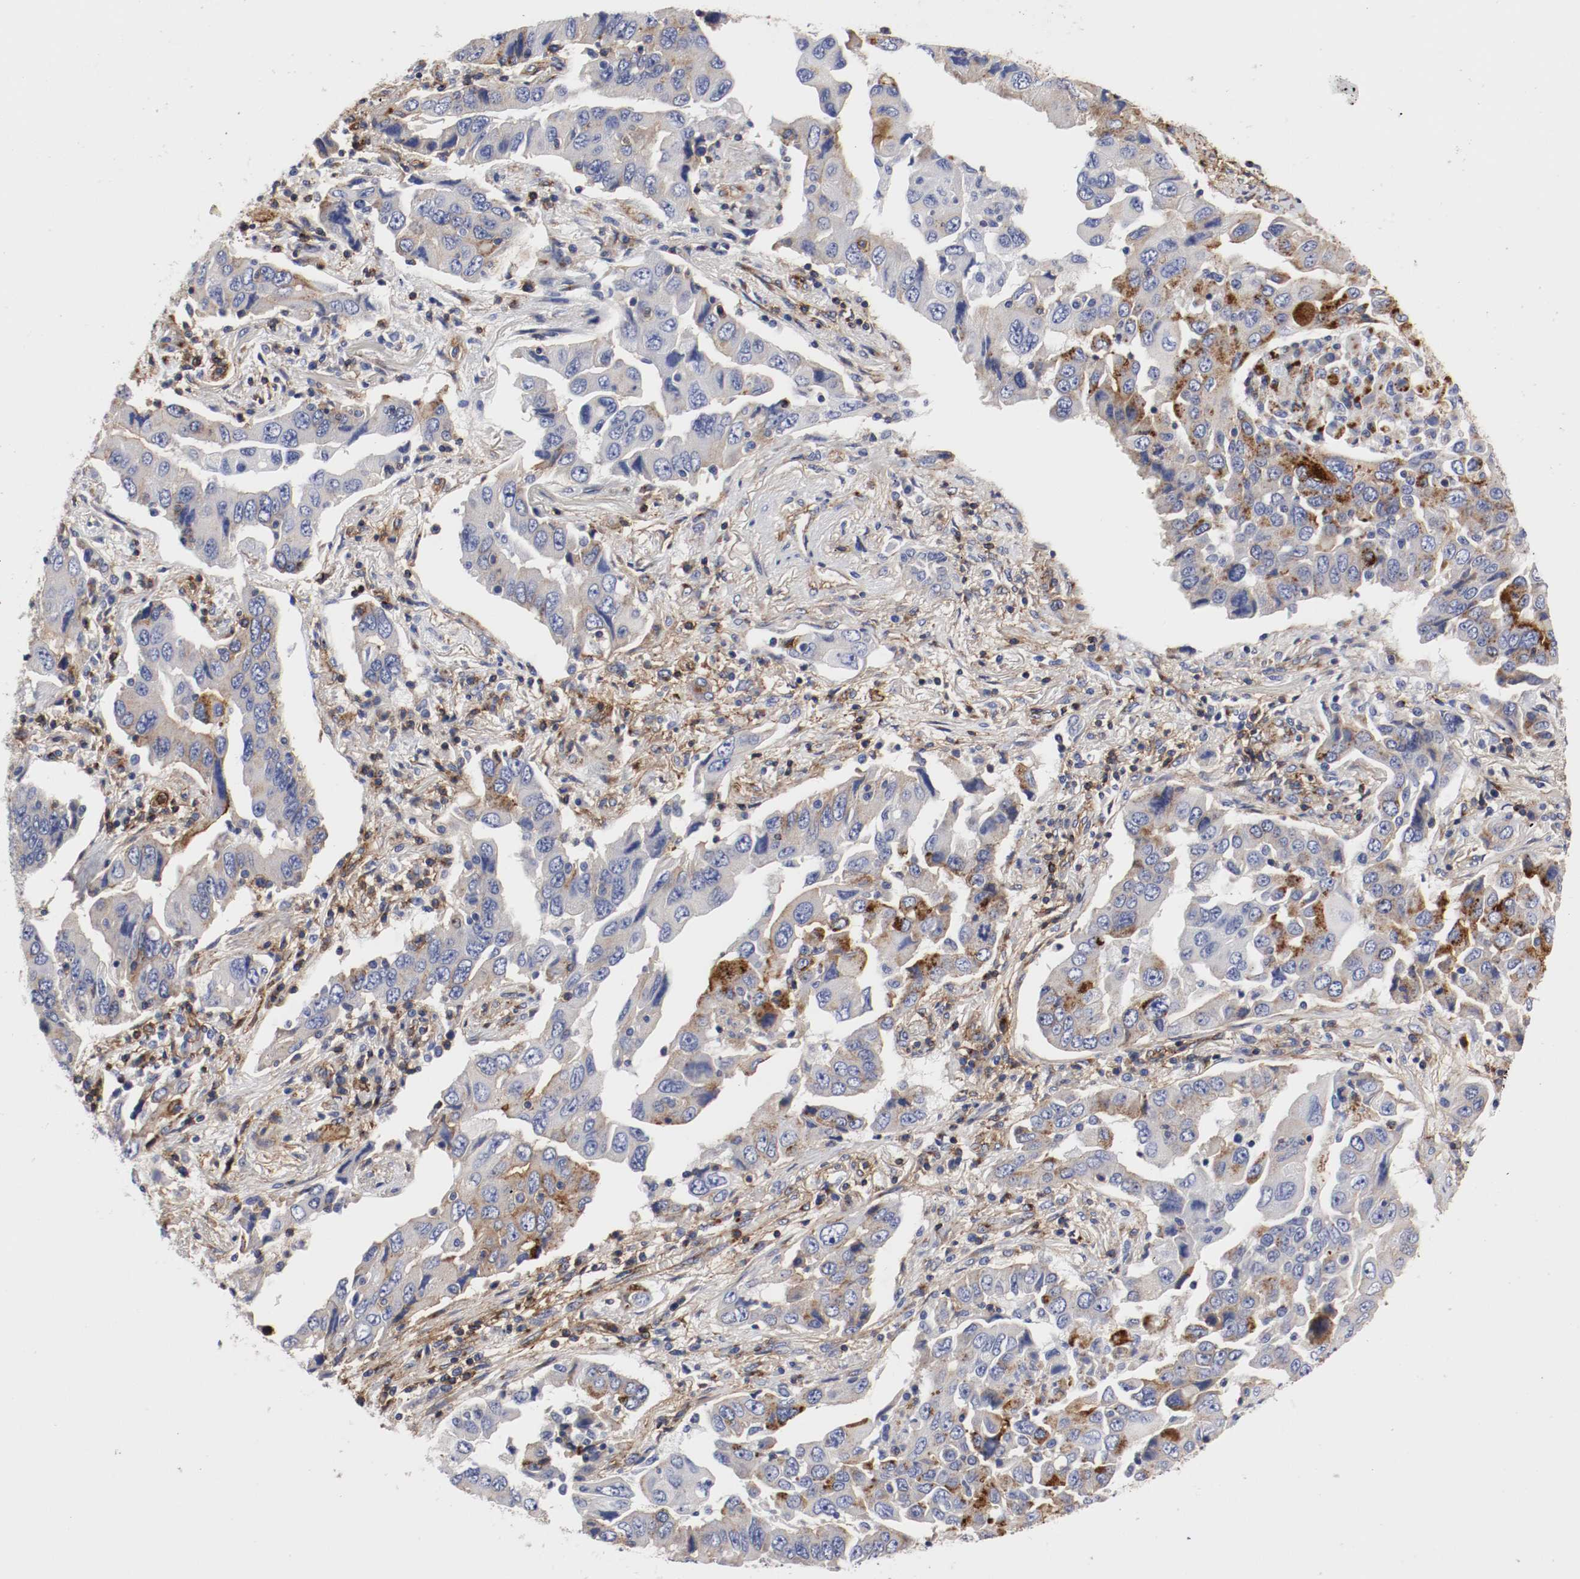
{"staining": {"intensity": "moderate", "quantity": "25%-75%", "location": "cytoplasmic/membranous"}, "tissue": "lung cancer", "cell_type": "Tumor cells", "image_type": "cancer", "snomed": [{"axis": "morphology", "description": "Adenocarcinoma, NOS"}, {"axis": "topography", "description": "Lung"}], "caption": "Human lung cancer stained with a protein marker shows moderate staining in tumor cells.", "gene": "IFITM1", "patient": {"sex": "female", "age": 65}}